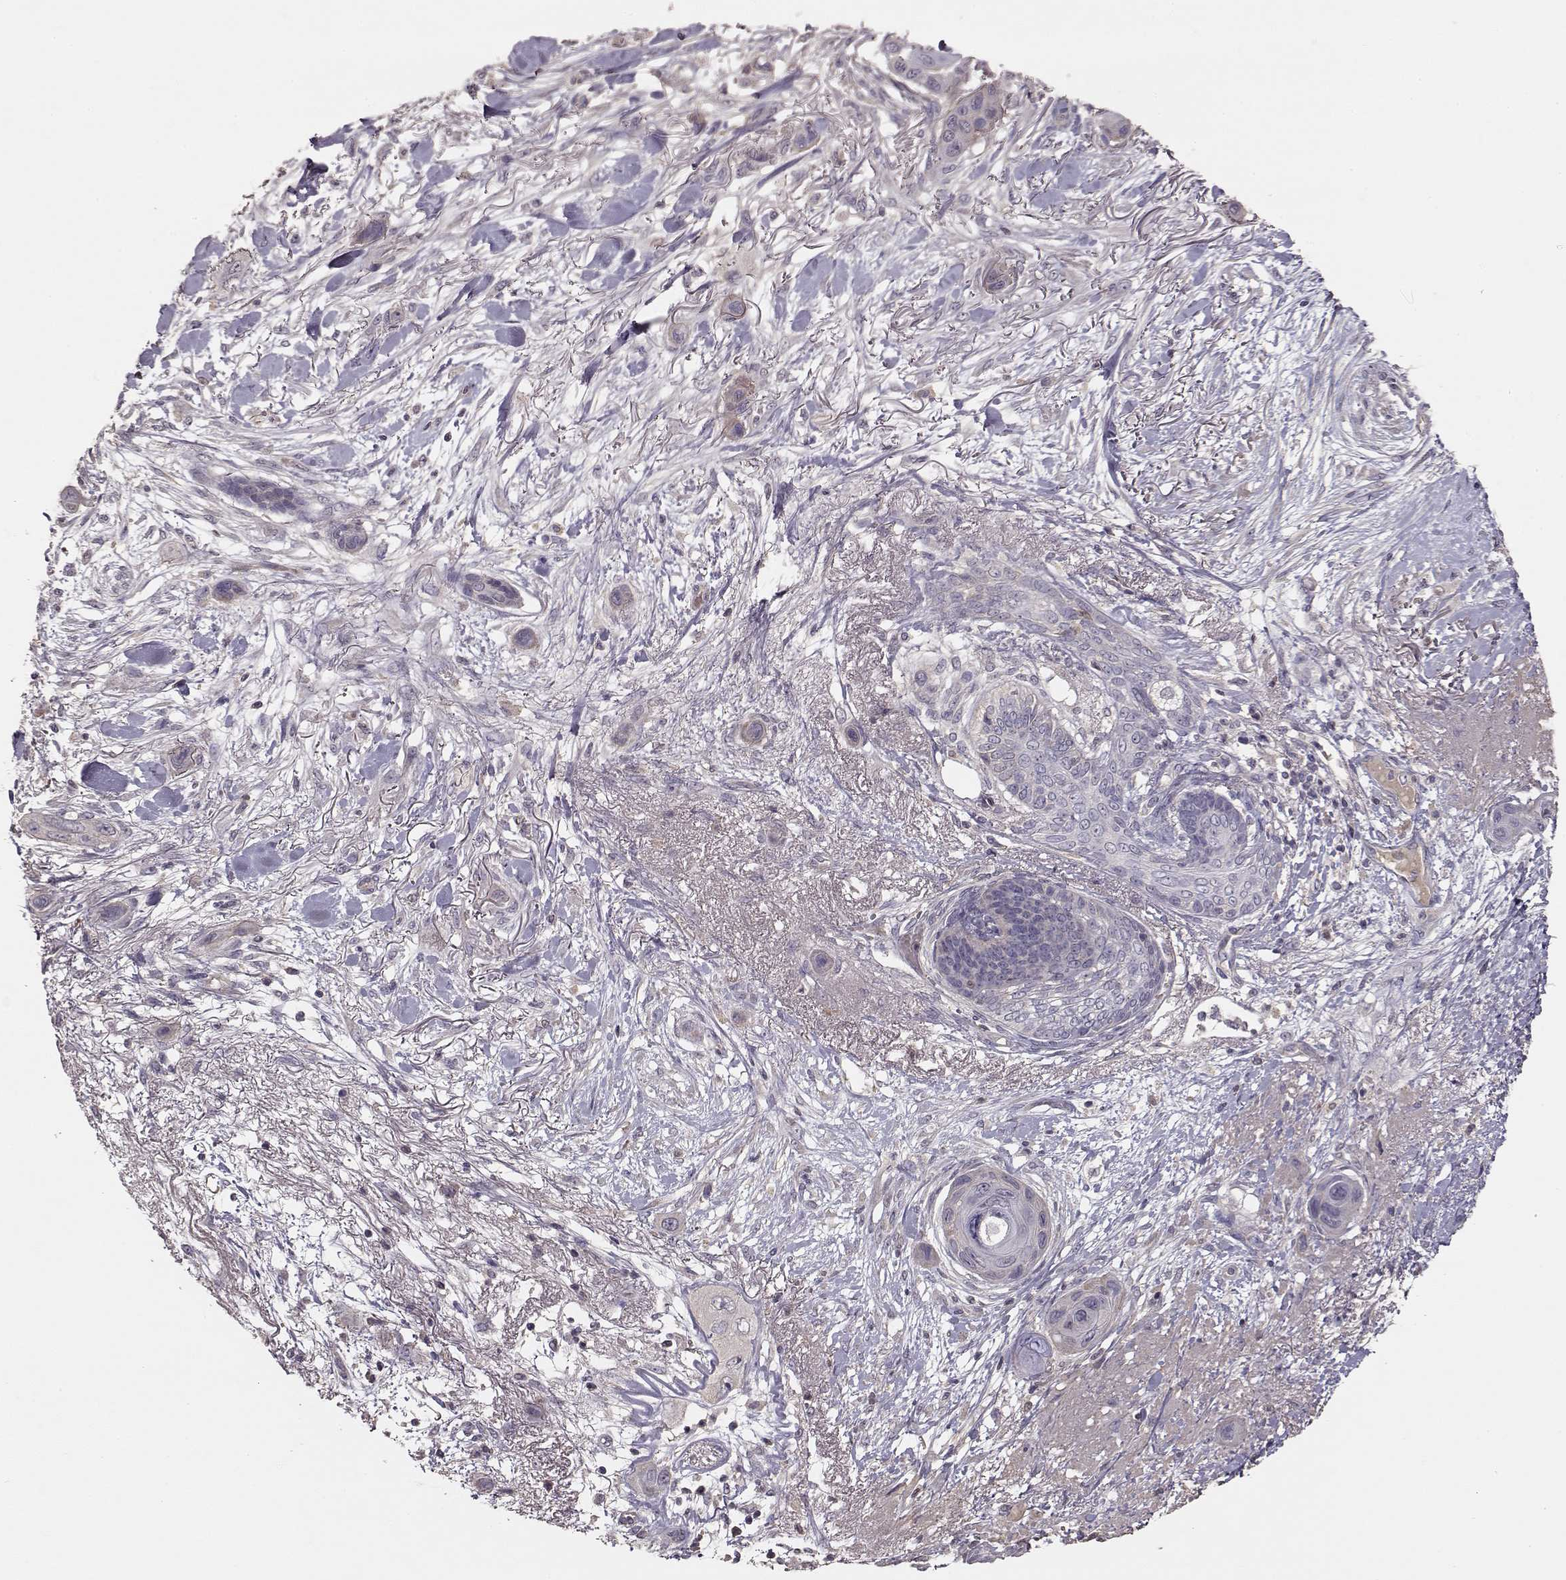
{"staining": {"intensity": "negative", "quantity": "none", "location": "none"}, "tissue": "skin cancer", "cell_type": "Tumor cells", "image_type": "cancer", "snomed": [{"axis": "morphology", "description": "Squamous cell carcinoma, NOS"}, {"axis": "topography", "description": "Skin"}], "caption": "Immunohistochemistry of skin cancer (squamous cell carcinoma) demonstrates no staining in tumor cells. (DAB immunohistochemistry (IHC) visualized using brightfield microscopy, high magnification).", "gene": "PMCH", "patient": {"sex": "male", "age": 79}}